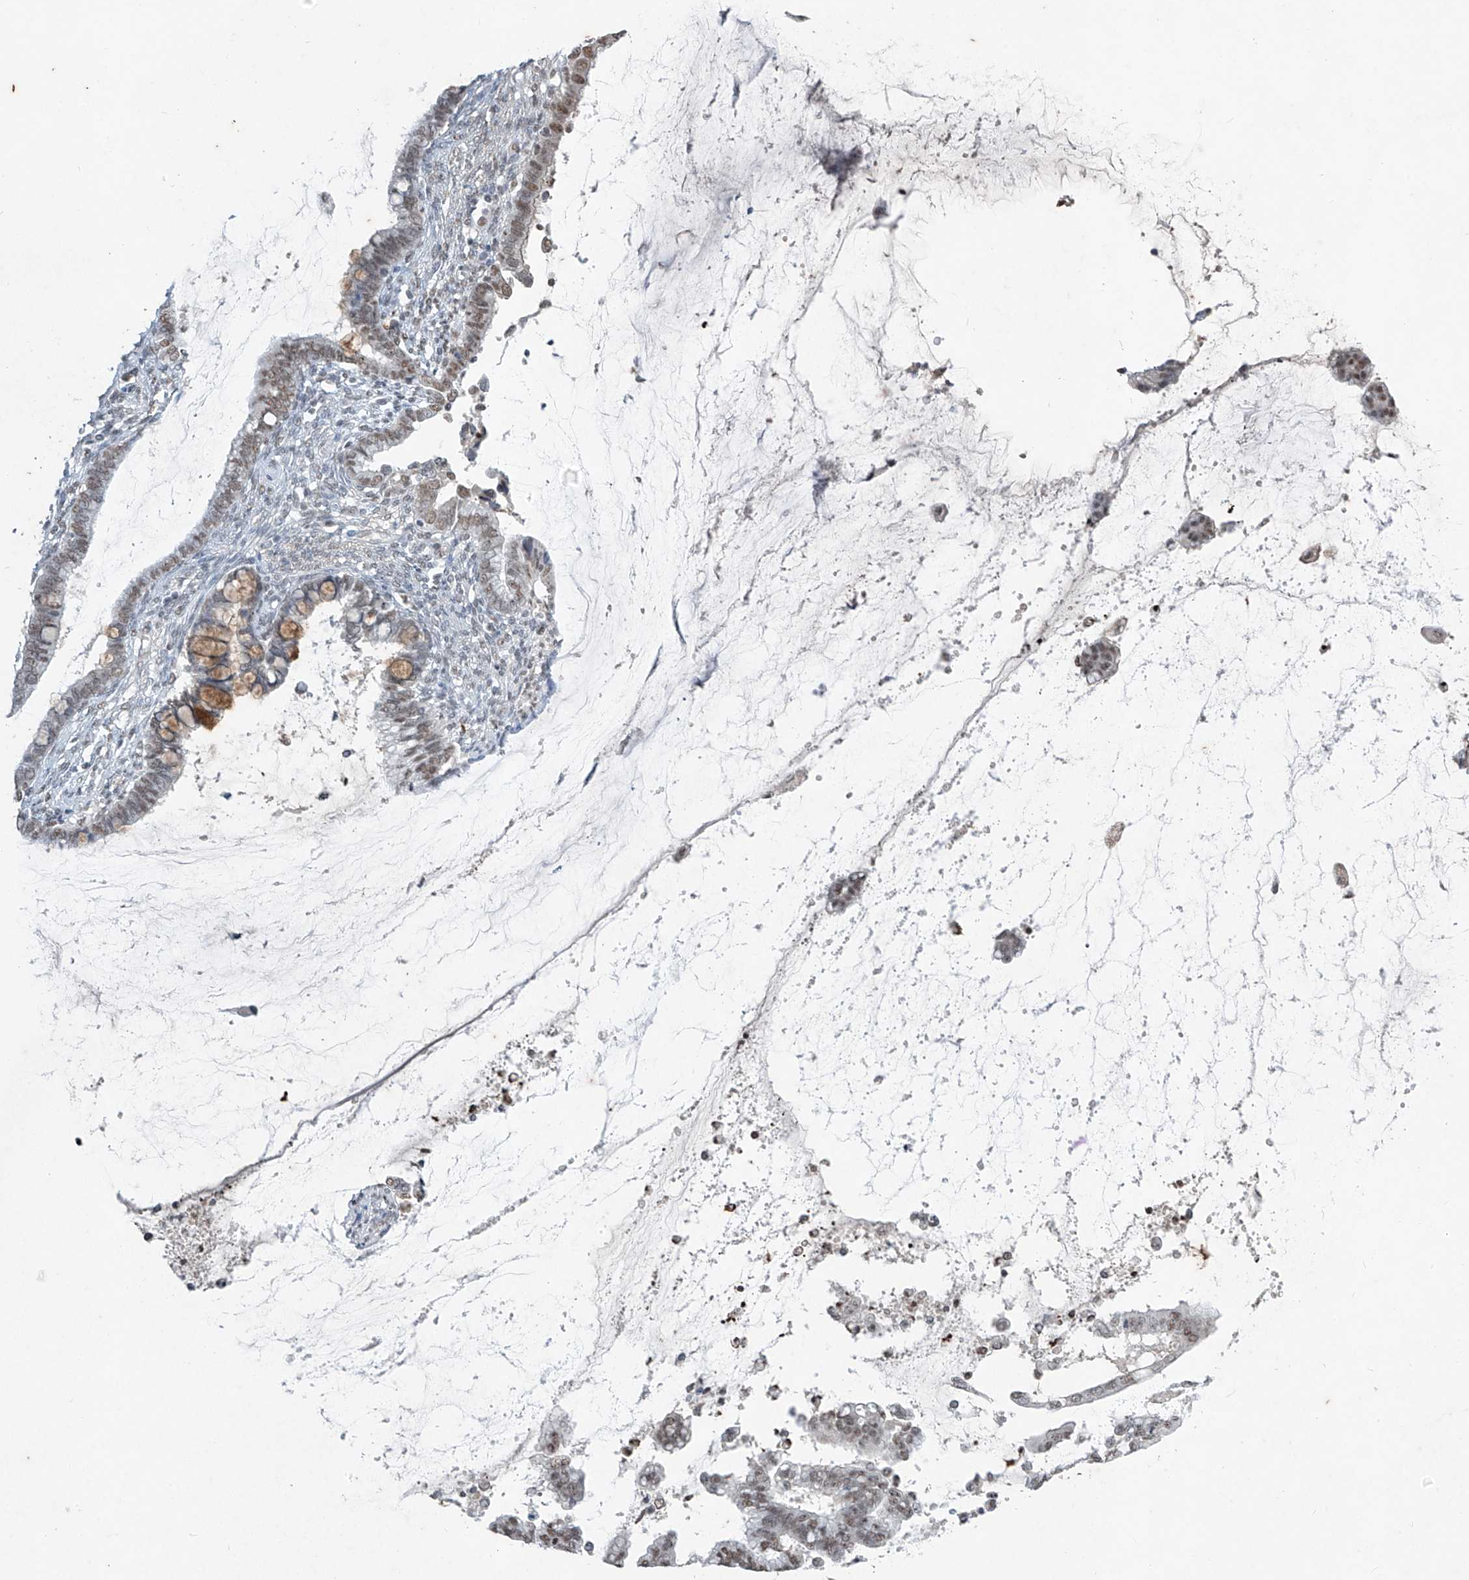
{"staining": {"intensity": "moderate", "quantity": "25%-75%", "location": "cytoplasmic/membranous,nuclear"}, "tissue": "cervical cancer", "cell_type": "Tumor cells", "image_type": "cancer", "snomed": [{"axis": "morphology", "description": "Adenocarcinoma, NOS"}, {"axis": "topography", "description": "Cervix"}], "caption": "A high-resolution micrograph shows IHC staining of cervical cancer (adenocarcinoma), which displays moderate cytoplasmic/membranous and nuclear positivity in about 25%-75% of tumor cells.", "gene": "TFEC", "patient": {"sex": "female", "age": 44}}